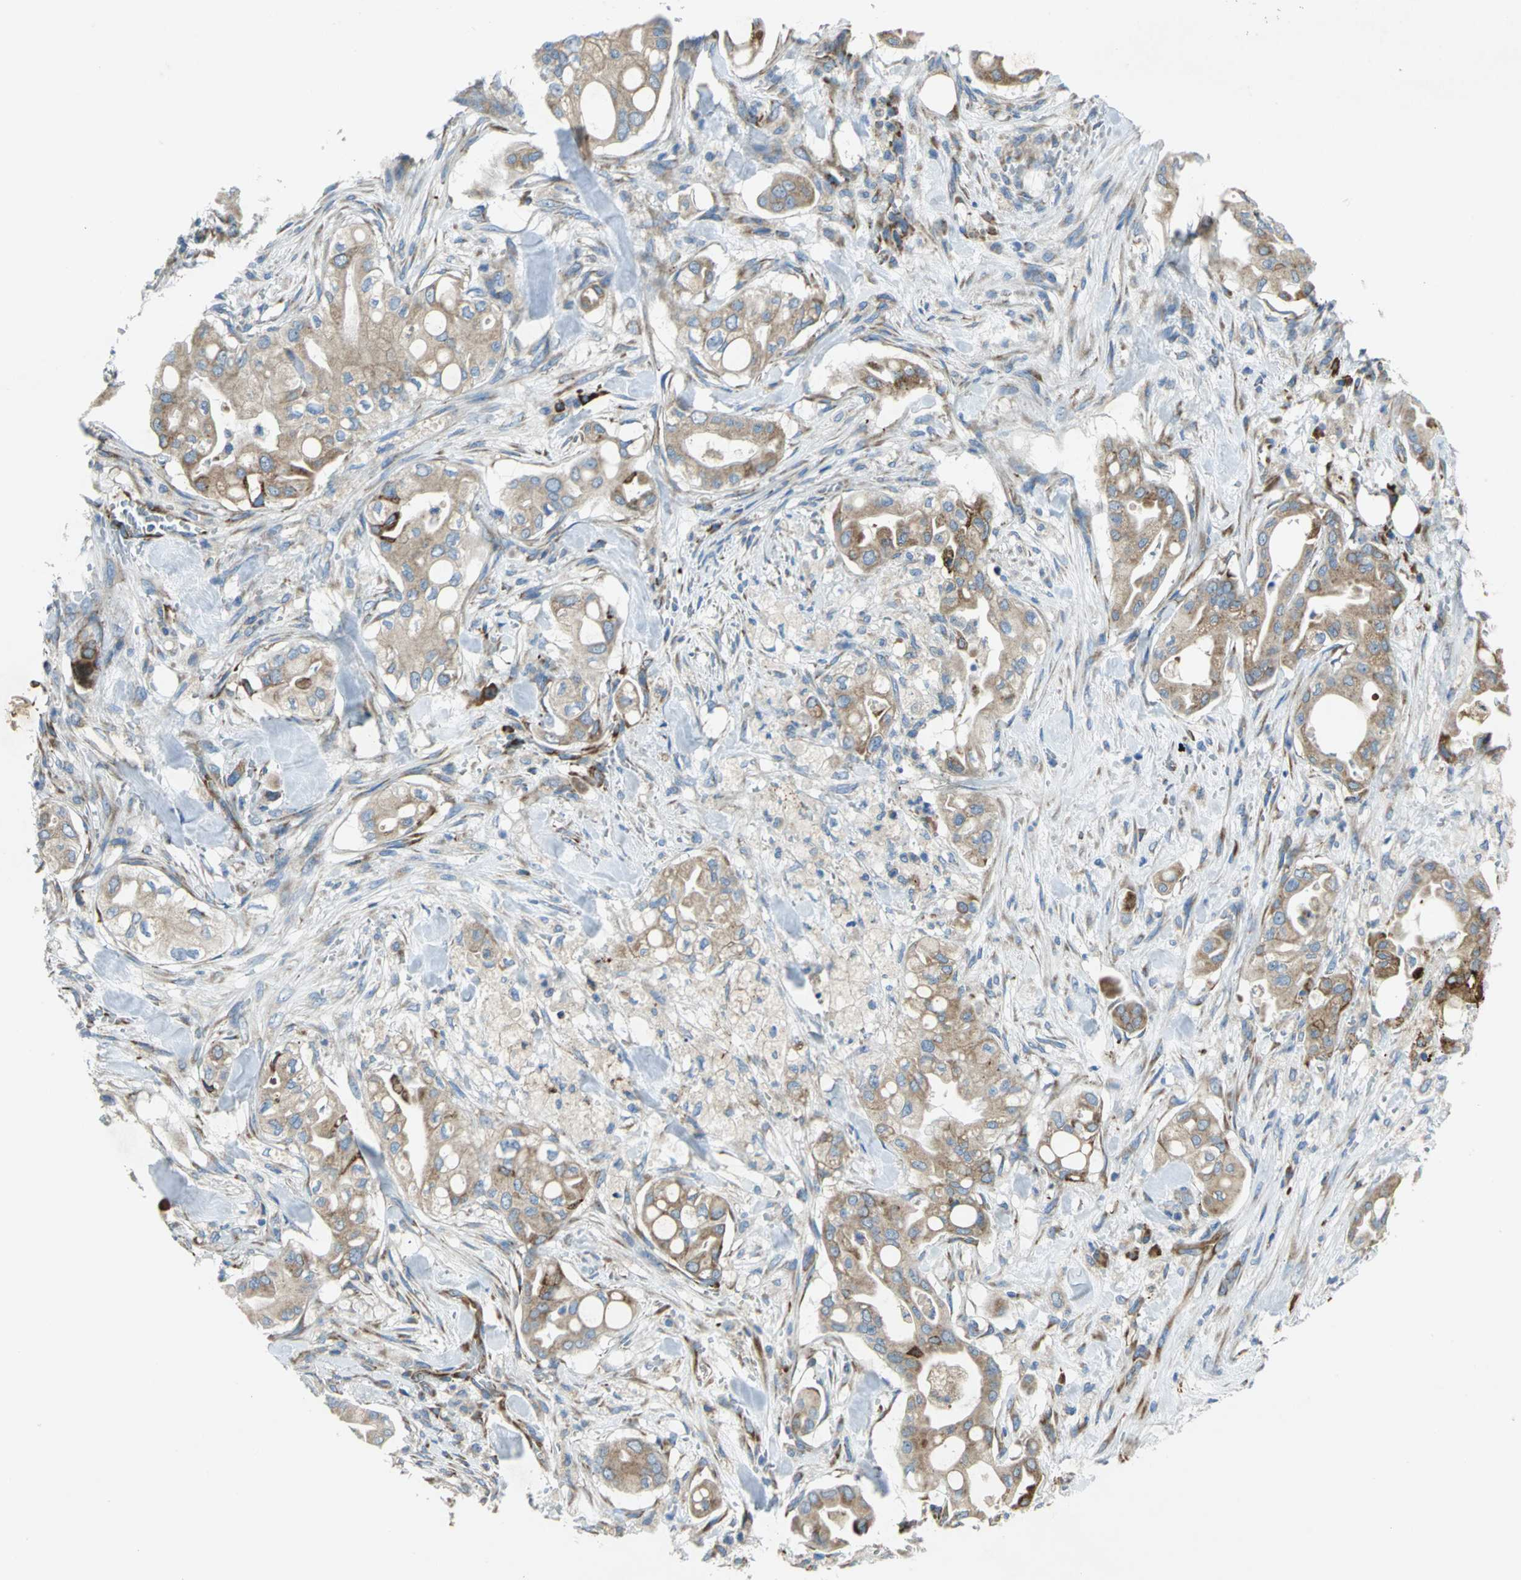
{"staining": {"intensity": "moderate", "quantity": ">75%", "location": "cytoplasmic/membranous"}, "tissue": "liver cancer", "cell_type": "Tumor cells", "image_type": "cancer", "snomed": [{"axis": "morphology", "description": "Cholangiocarcinoma"}, {"axis": "topography", "description": "Liver"}], "caption": "Human cholangiocarcinoma (liver) stained with a brown dye displays moderate cytoplasmic/membranous positive staining in approximately >75% of tumor cells.", "gene": "TULP4", "patient": {"sex": "female", "age": 68}}